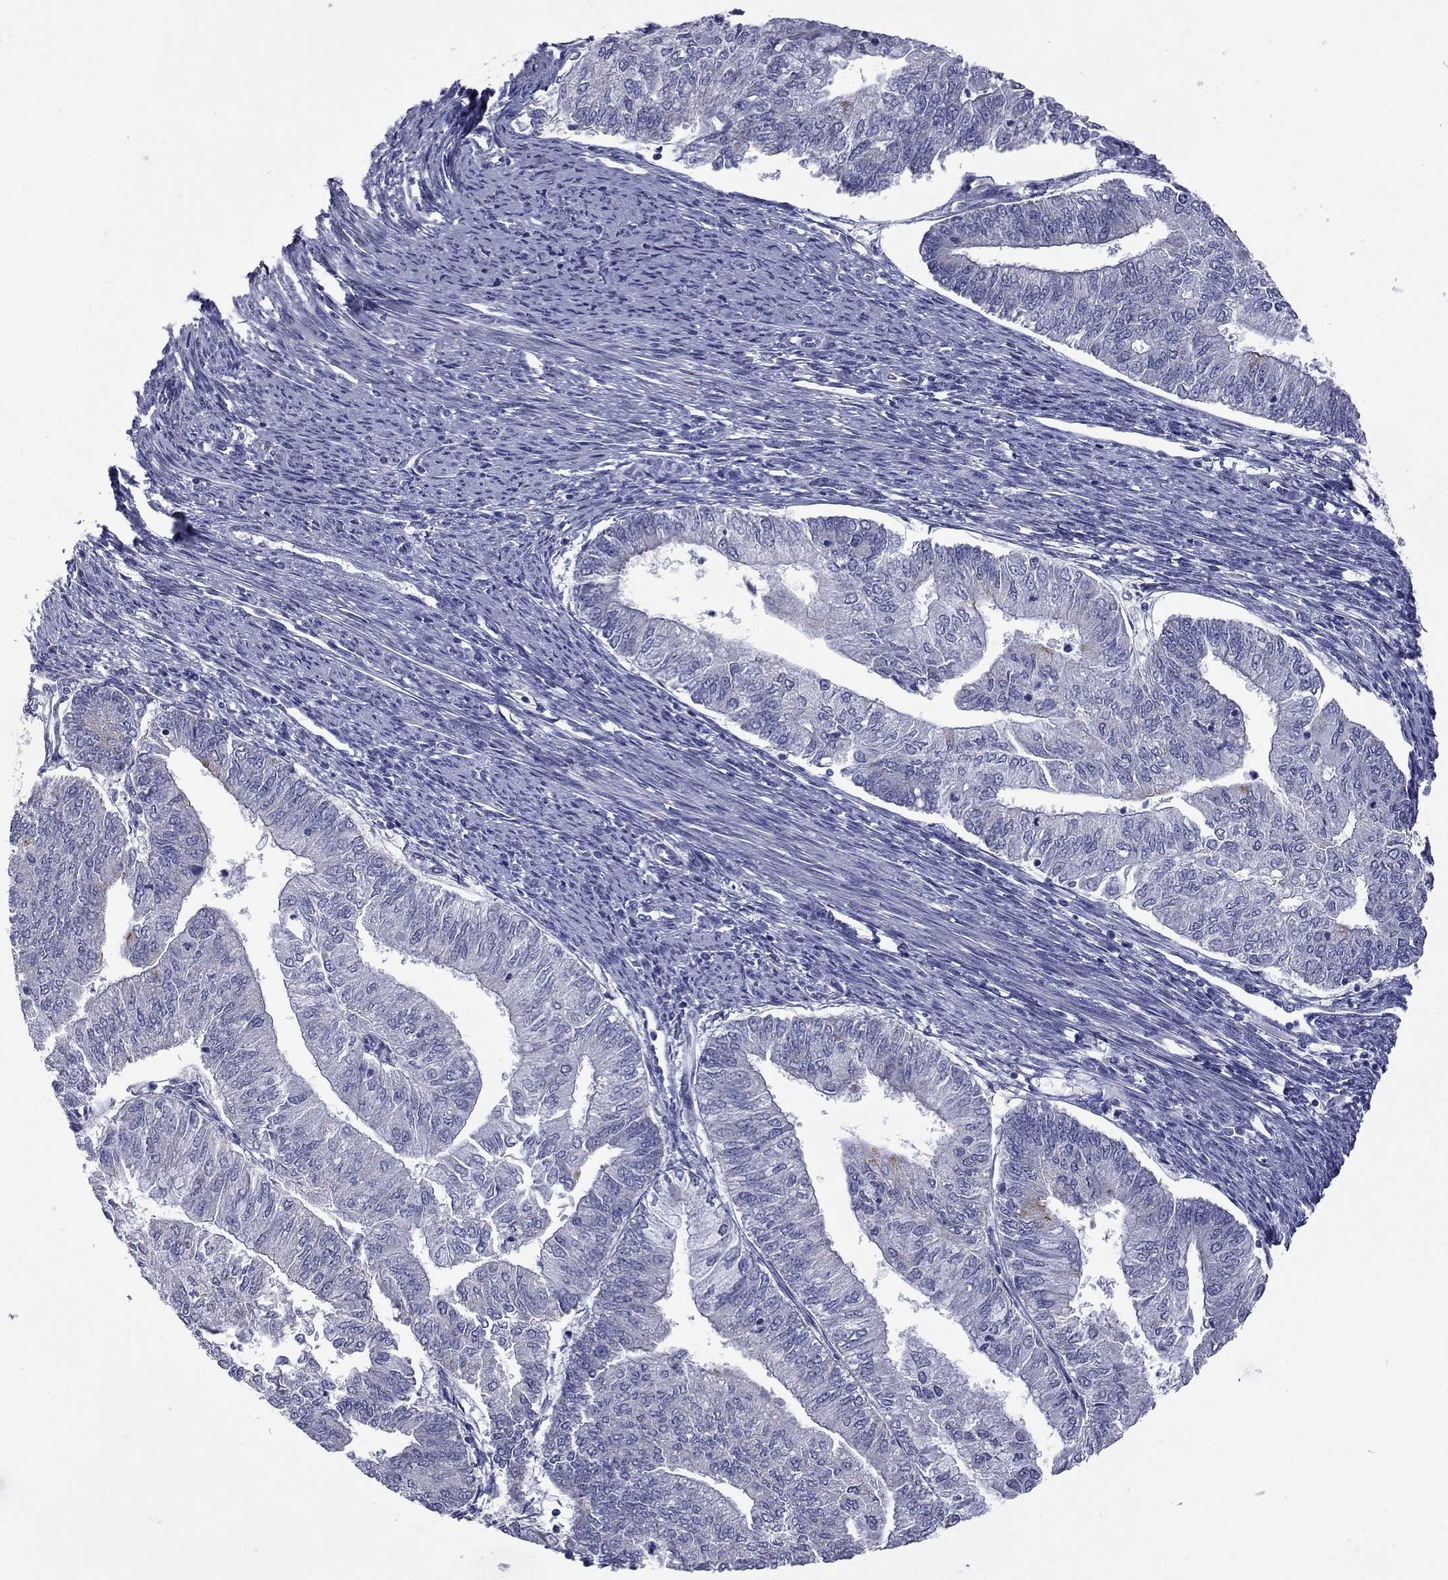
{"staining": {"intensity": "negative", "quantity": "none", "location": "none"}, "tissue": "endometrial cancer", "cell_type": "Tumor cells", "image_type": "cancer", "snomed": [{"axis": "morphology", "description": "Adenocarcinoma, NOS"}, {"axis": "topography", "description": "Endometrium"}], "caption": "High power microscopy image of an IHC micrograph of endometrial adenocarcinoma, revealing no significant staining in tumor cells.", "gene": "ABCB4", "patient": {"sex": "female", "age": 59}}